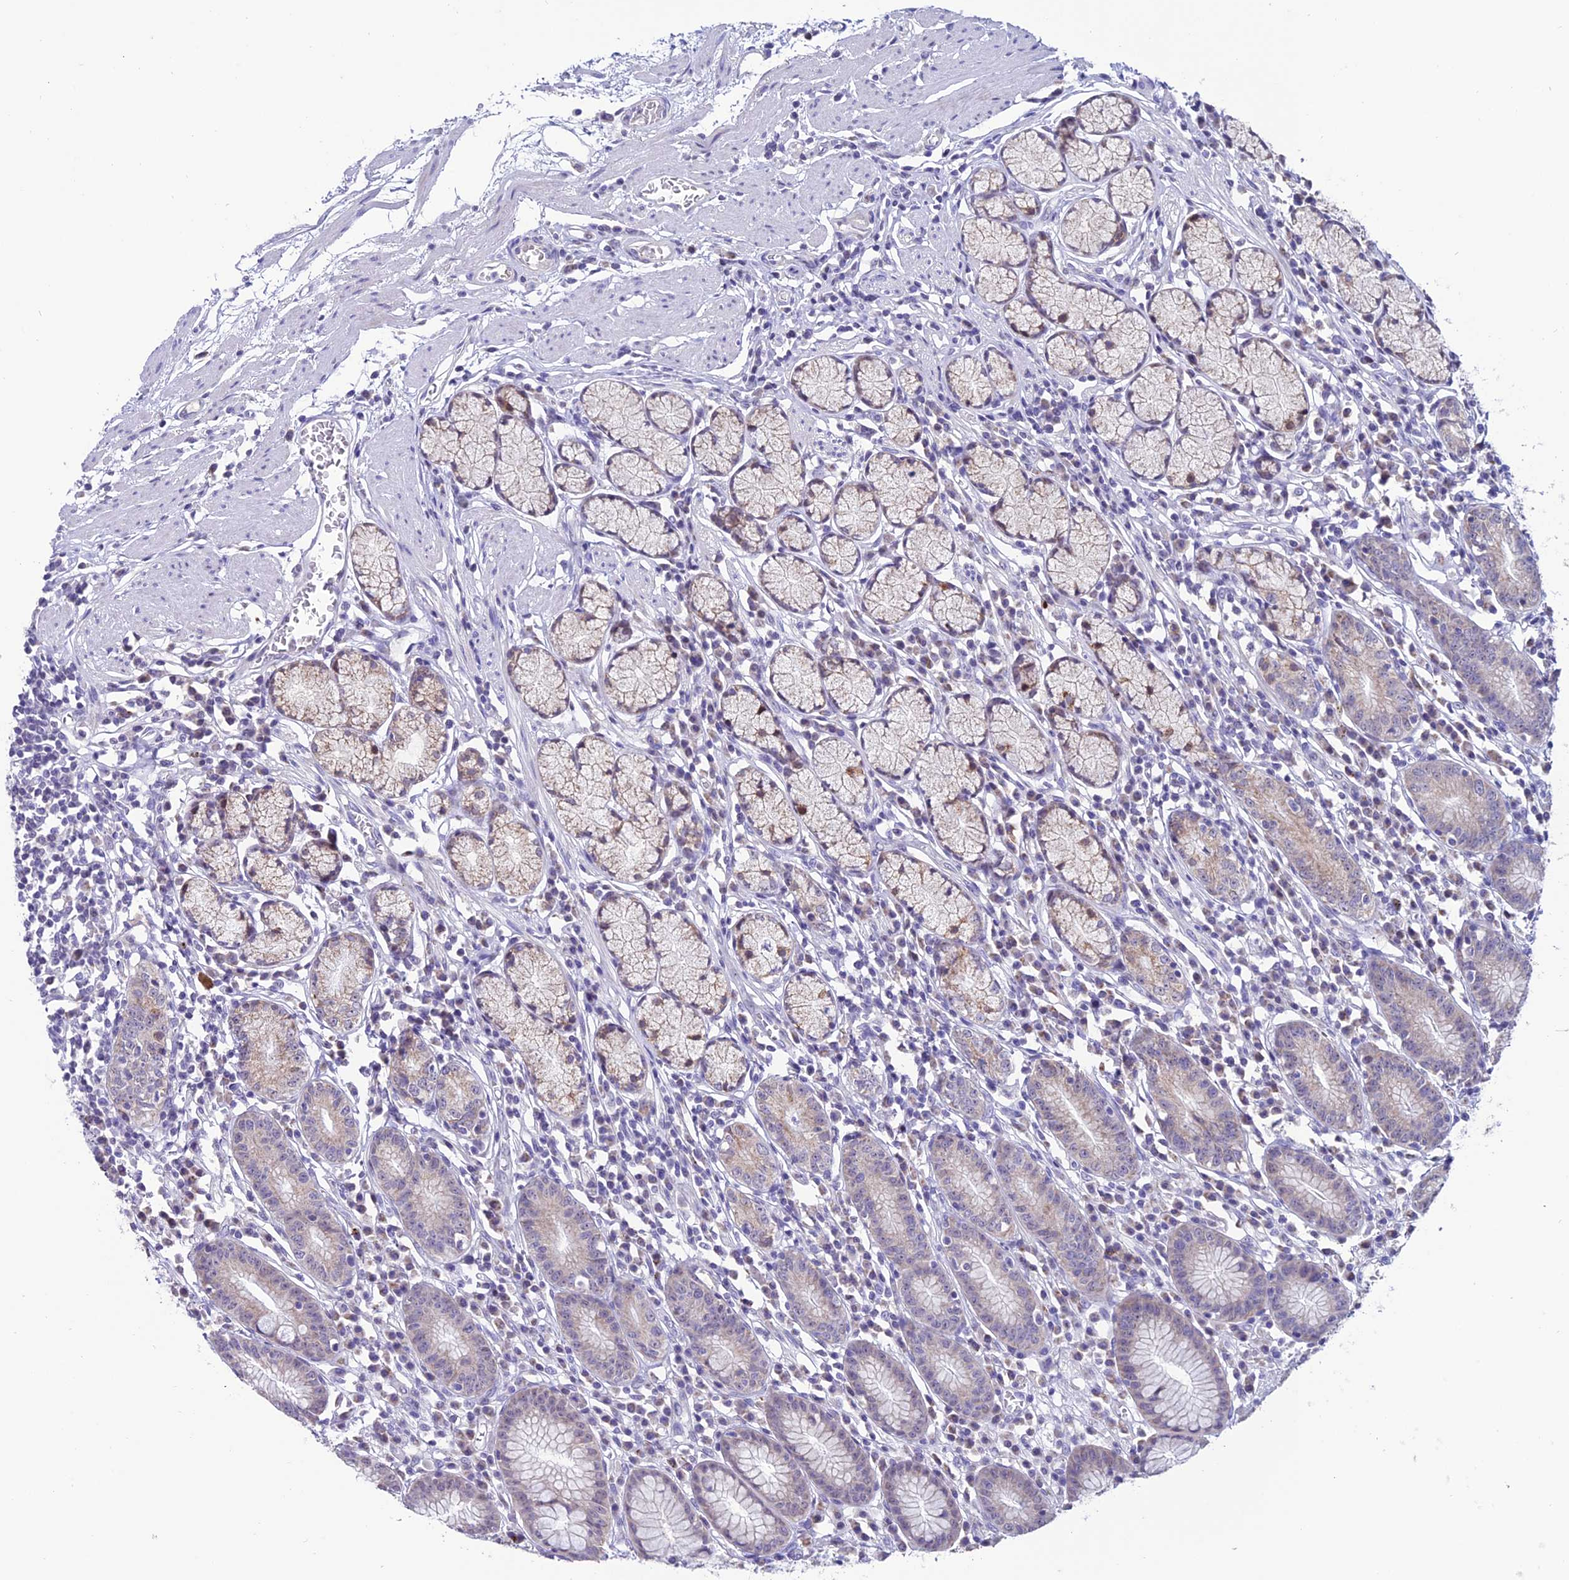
{"staining": {"intensity": "strong", "quantity": "<25%", "location": "cytoplasmic/membranous"}, "tissue": "stomach", "cell_type": "Glandular cells", "image_type": "normal", "snomed": [{"axis": "morphology", "description": "Normal tissue, NOS"}, {"axis": "topography", "description": "Stomach"}], "caption": "An IHC image of normal tissue is shown. Protein staining in brown labels strong cytoplasmic/membranous positivity in stomach within glandular cells.", "gene": "SLC10A1", "patient": {"sex": "male", "age": 55}}